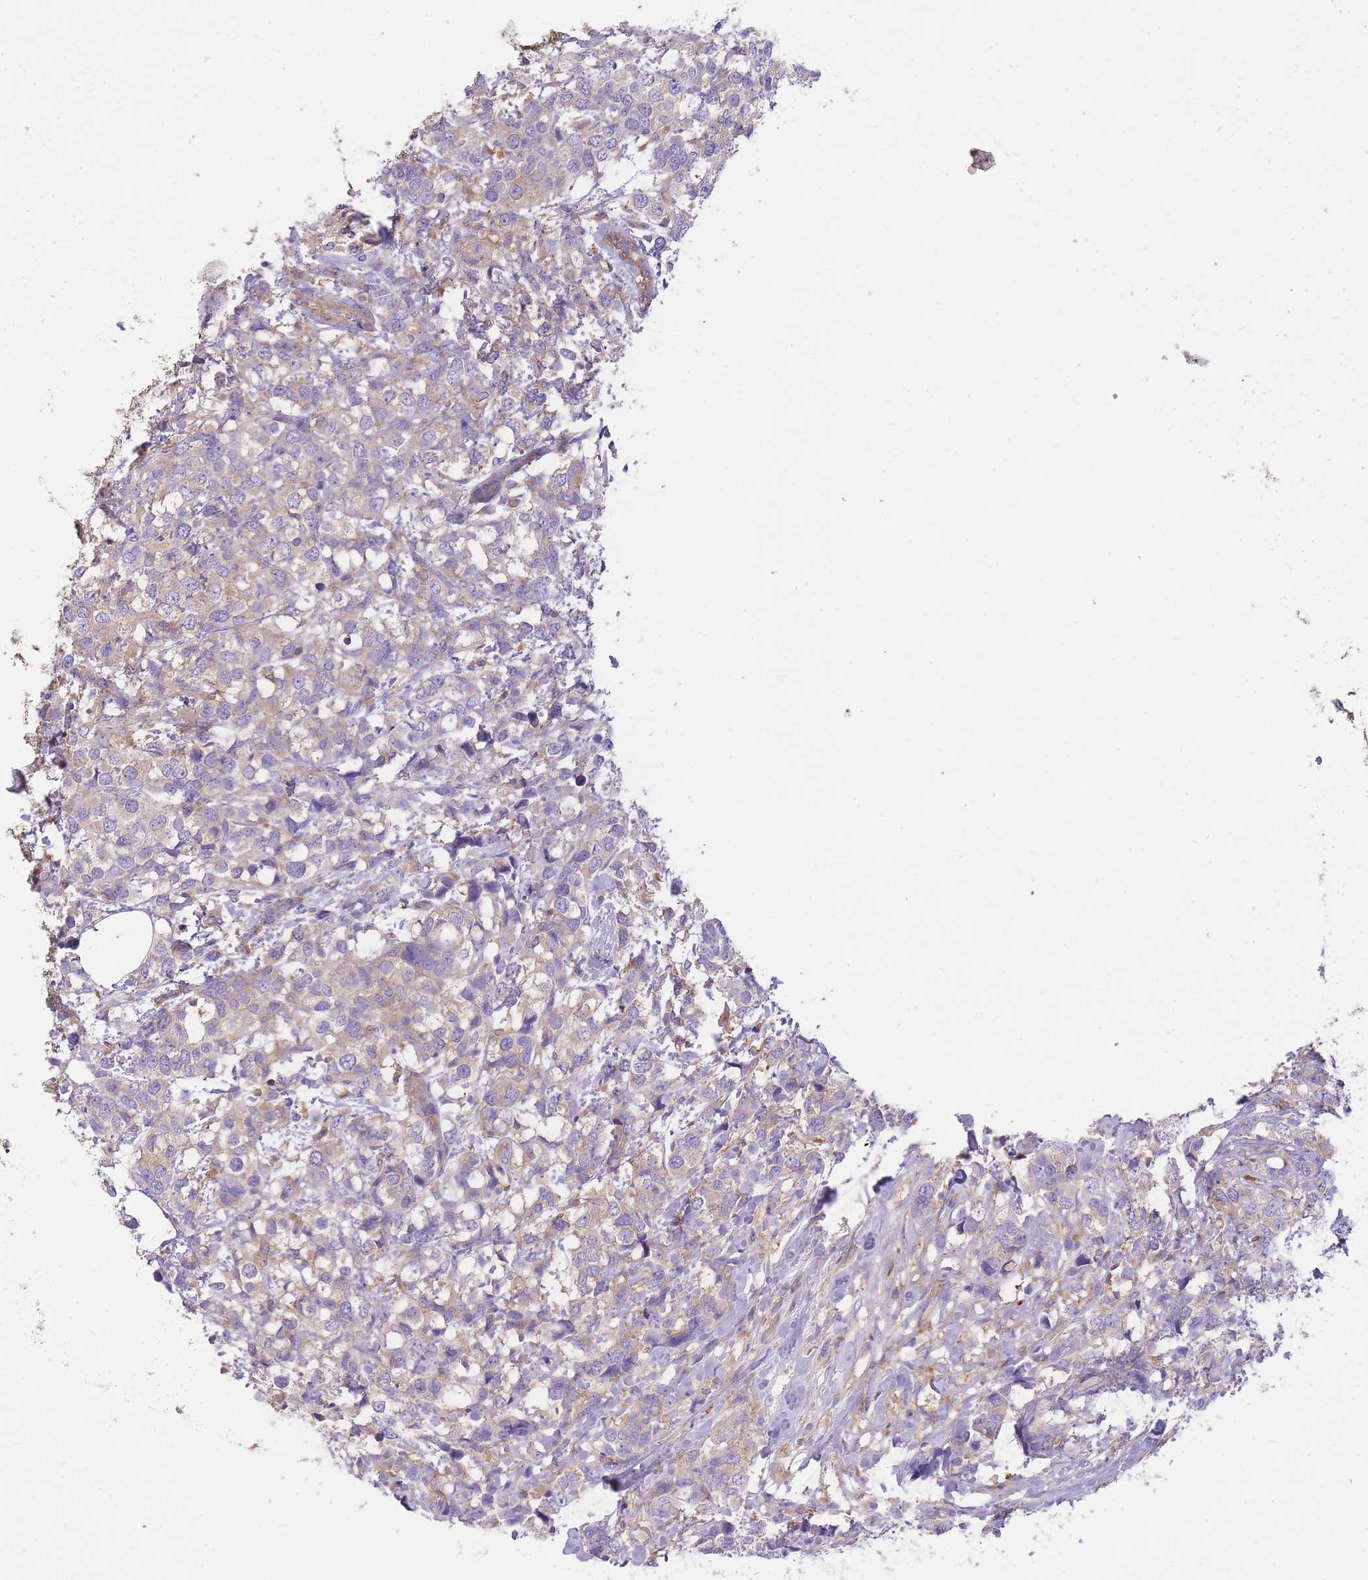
{"staining": {"intensity": "weak", "quantity": "25%-75%", "location": "cytoplasmic/membranous"}, "tissue": "breast cancer", "cell_type": "Tumor cells", "image_type": "cancer", "snomed": [{"axis": "morphology", "description": "Lobular carcinoma"}, {"axis": "topography", "description": "Breast"}], "caption": "Protein staining displays weak cytoplasmic/membranous positivity in about 25%-75% of tumor cells in breast cancer (lobular carcinoma).", "gene": "PRKAR1A", "patient": {"sex": "female", "age": 59}}